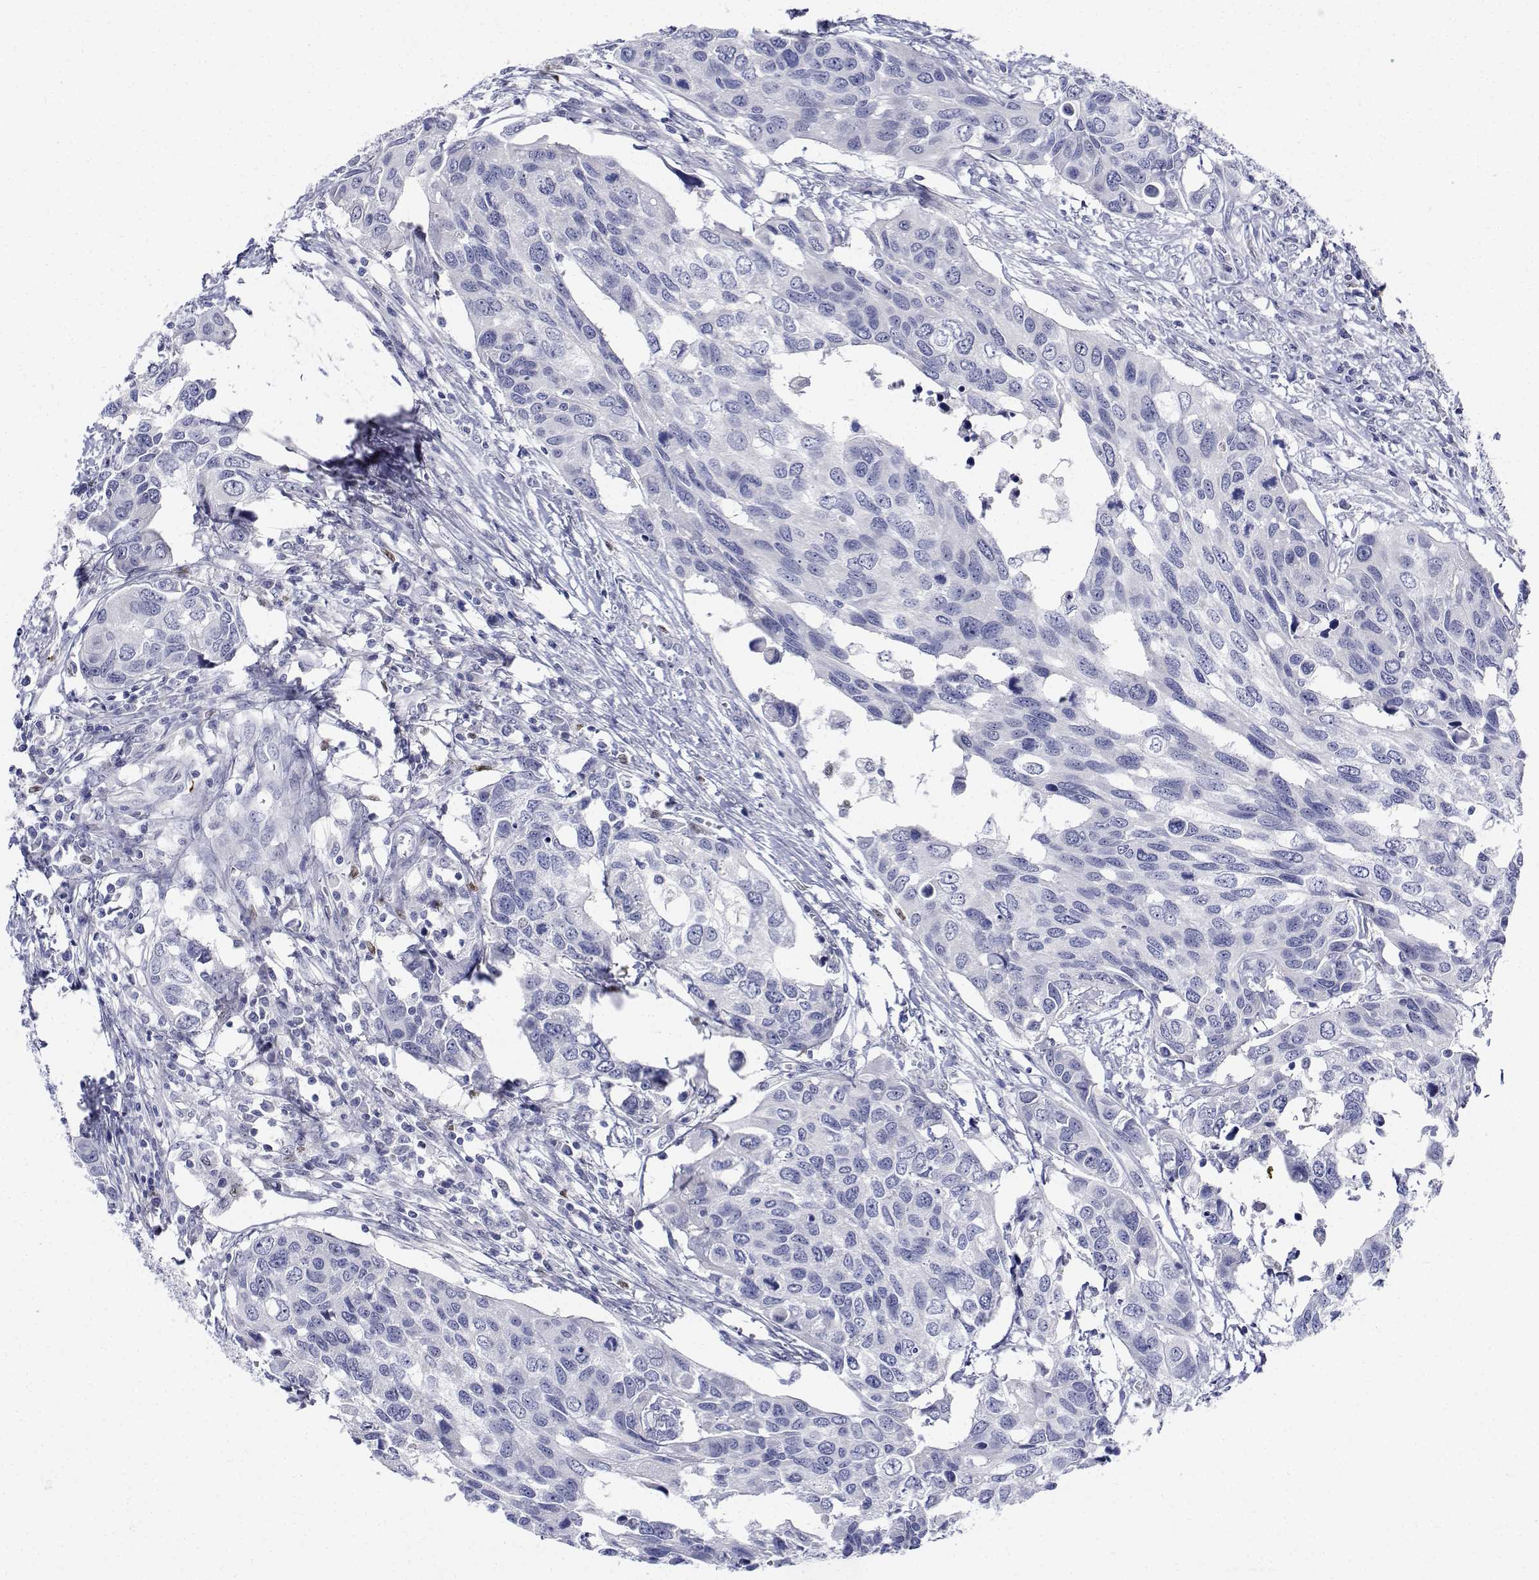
{"staining": {"intensity": "negative", "quantity": "none", "location": "none"}, "tissue": "urothelial cancer", "cell_type": "Tumor cells", "image_type": "cancer", "snomed": [{"axis": "morphology", "description": "Urothelial carcinoma, High grade"}, {"axis": "topography", "description": "Urinary bladder"}], "caption": "Human urothelial cancer stained for a protein using immunohistochemistry shows no staining in tumor cells.", "gene": "PLXNA4", "patient": {"sex": "male", "age": 60}}